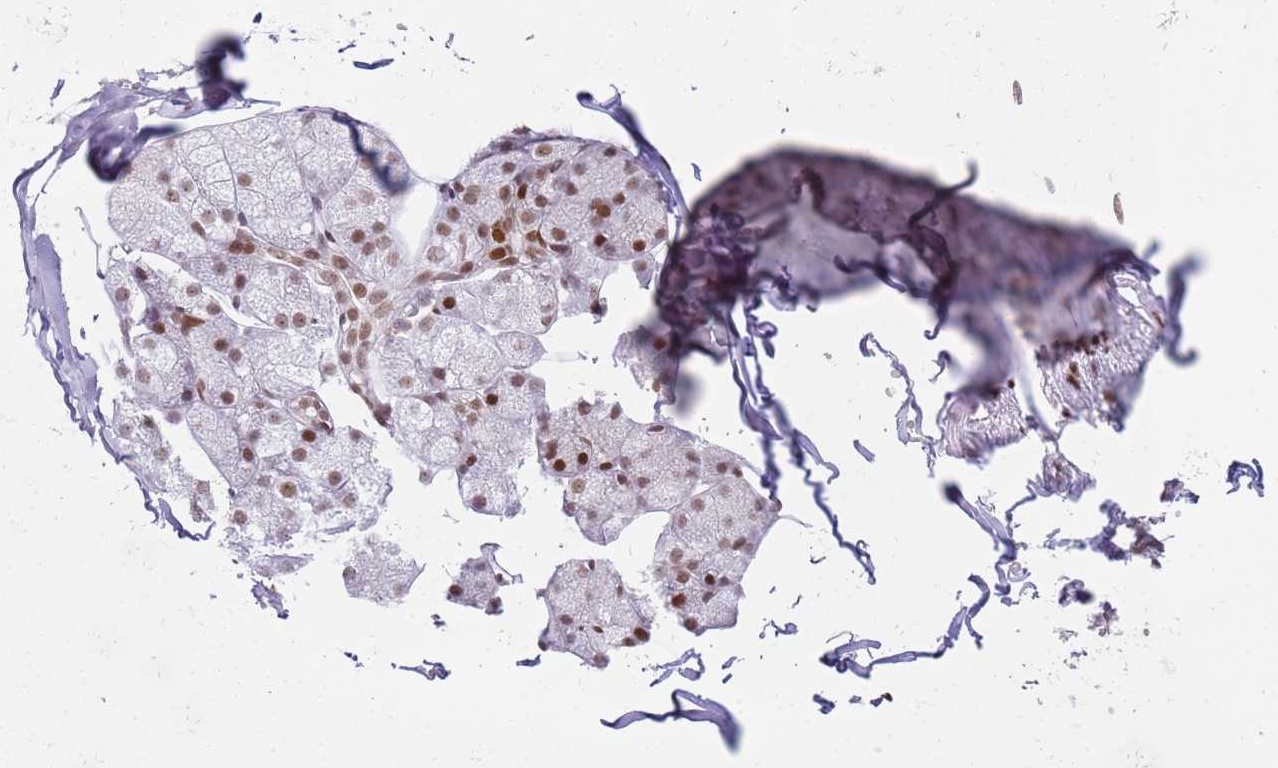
{"staining": {"intensity": "weak", "quantity": "25%-75%", "location": "nuclear"}, "tissue": "adipose tissue", "cell_type": "Adipocytes", "image_type": "normal", "snomed": [{"axis": "morphology", "description": "Normal tissue, NOS"}, {"axis": "topography", "description": "Salivary gland"}, {"axis": "topography", "description": "Peripheral nerve tissue"}], "caption": "Protein expression by immunohistochemistry demonstrates weak nuclear staining in about 25%-75% of adipocytes in unremarkable adipose tissue. The protein is shown in brown color, while the nuclei are stained blue.", "gene": "PHC2", "patient": {"sex": "male", "age": 38}}